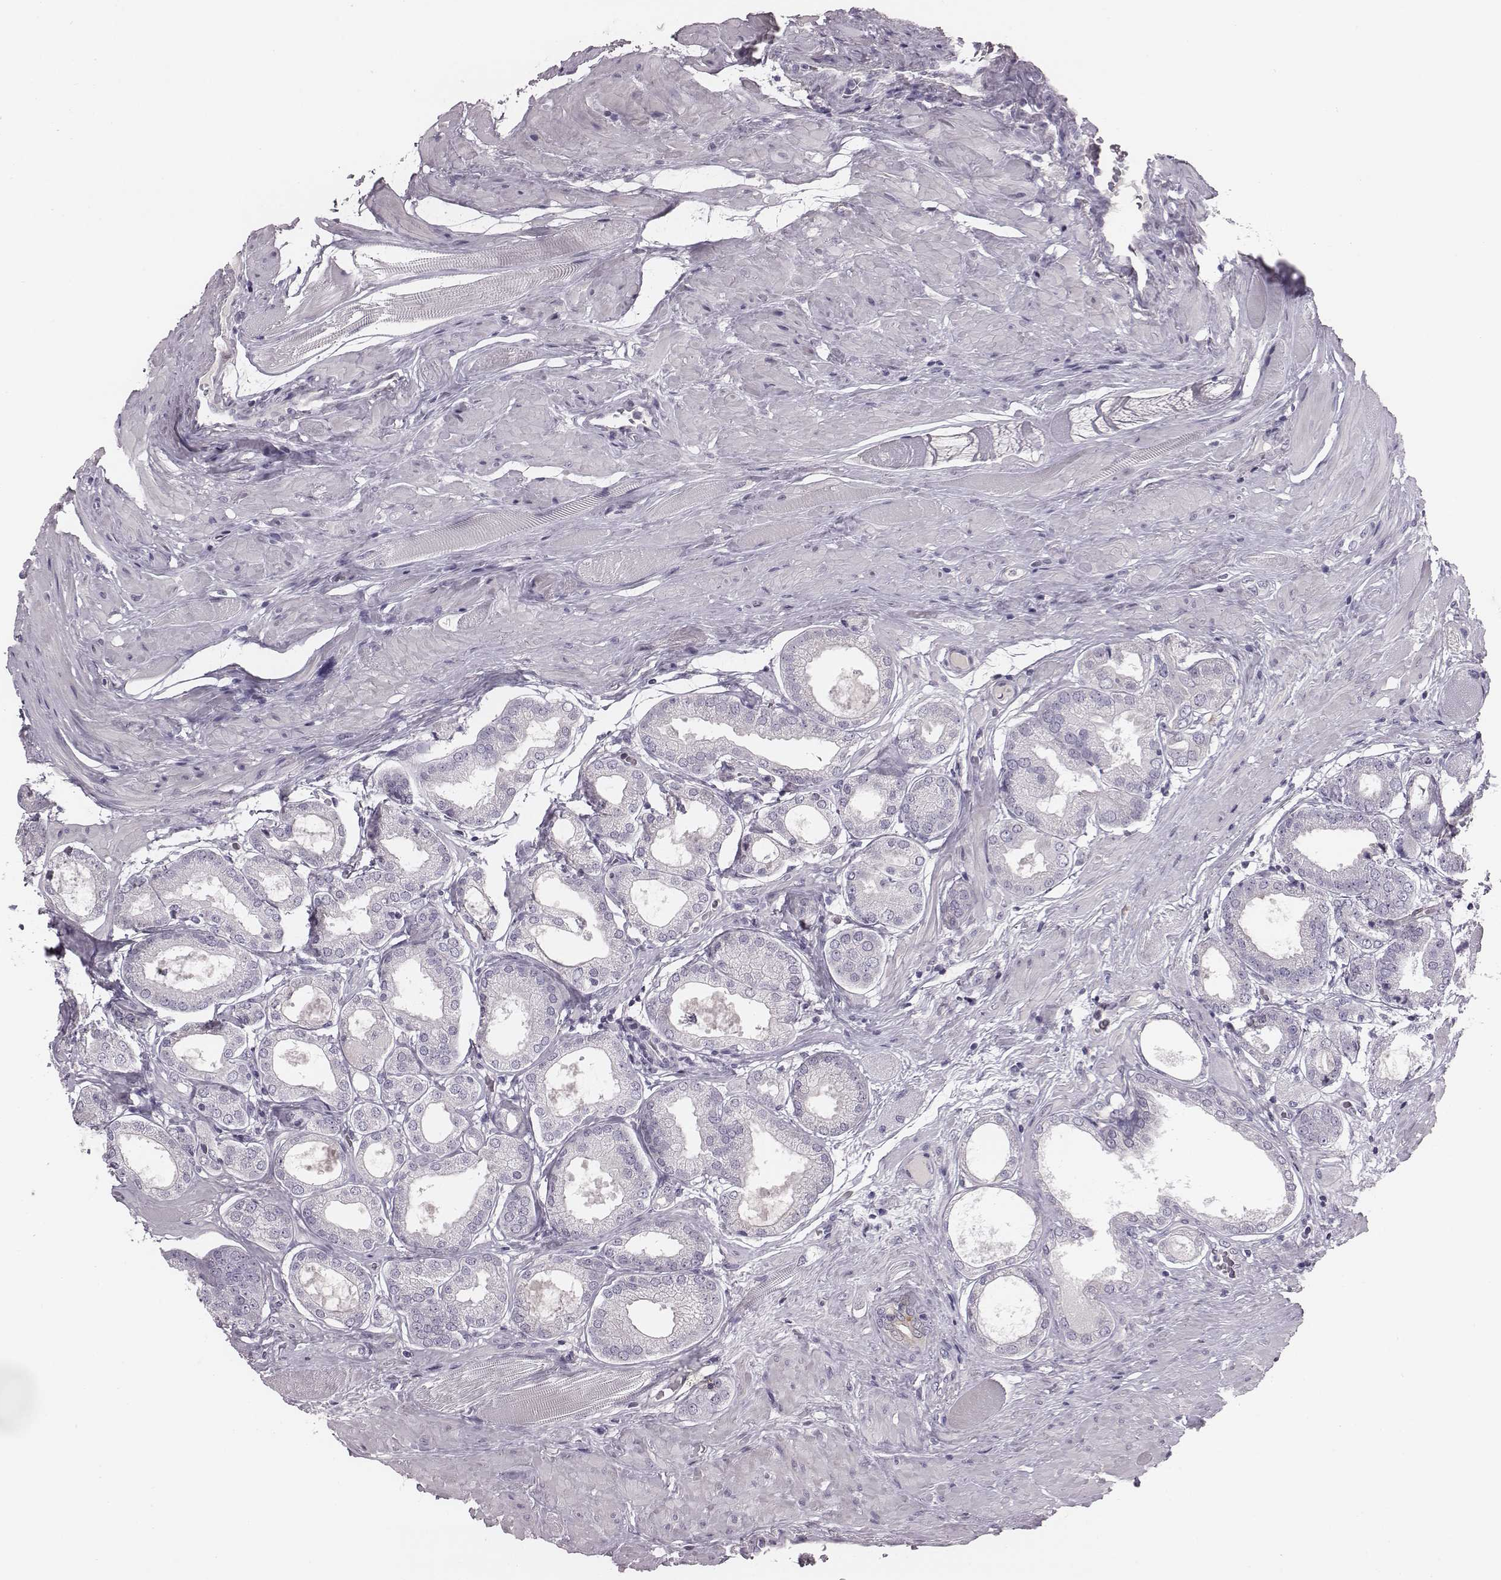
{"staining": {"intensity": "negative", "quantity": "none", "location": "none"}, "tissue": "prostate cancer", "cell_type": "Tumor cells", "image_type": "cancer", "snomed": [{"axis": "morphology", "description": "Adenocarcinoma, NOS"}, {"axis": "topography", "description": "Prostate"}], "caption": "High power microscopy histopathology image of an immunohistochemistry histopathology image of prostate cancer (adenocarcinoma), revealing no significant staining in tumor cells.", "gene": "PDE8B", "patient": {"sex": "male", "age": 63}}